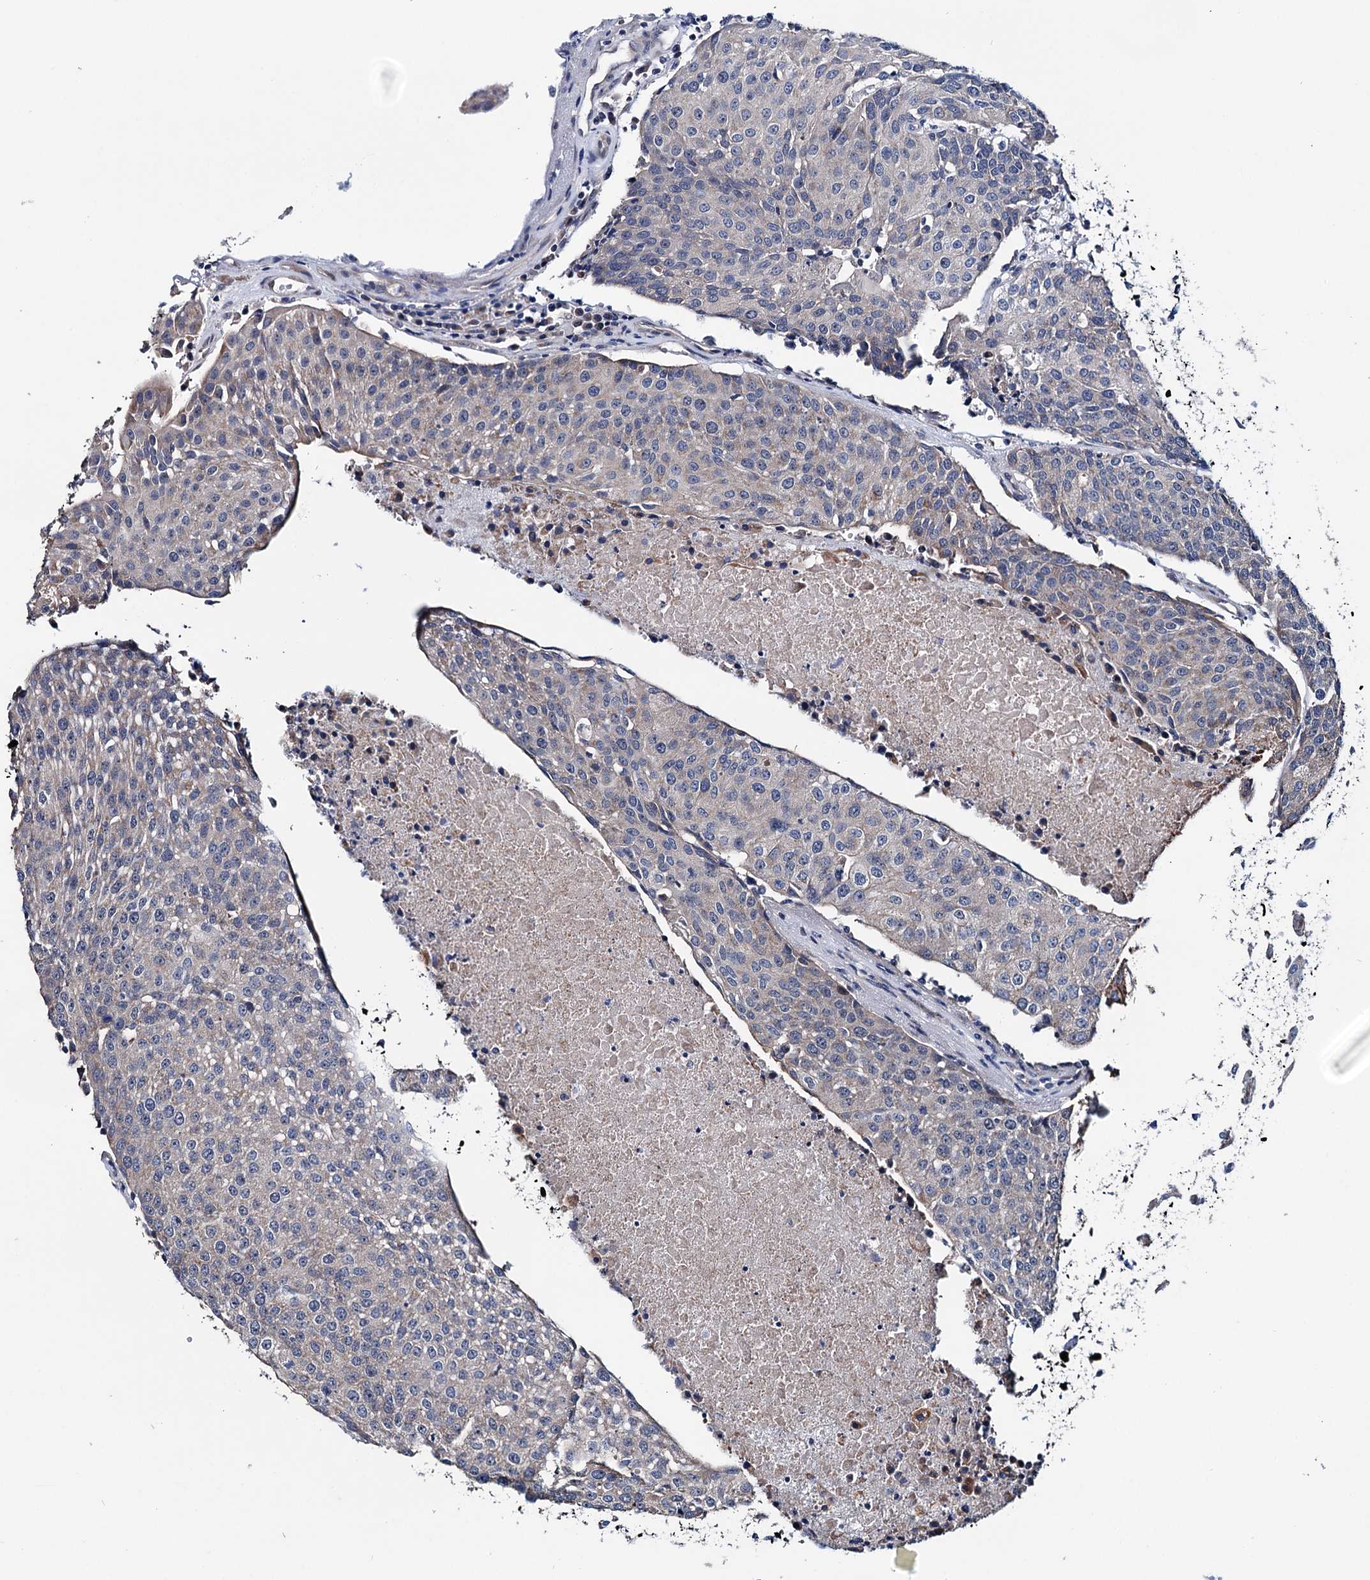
{"staining": {"intensity": "negative", "quantity": "none", "location": "none"}, "tissue": "urothelial cancer", "cell_type": "Tumor cells", "image_type": "cancer", "snomed": [{"axis": "morphology", "description": "Urothelial carcinoma, High grade"}, {"axis": "topography", "description": "Urinary bladder"}], "caption": "Tumor cells show no significant expression in urothelial carcinoma (high-grade).", "gene": "EYA4", "patient": {"sex": "female", "age": 85}}